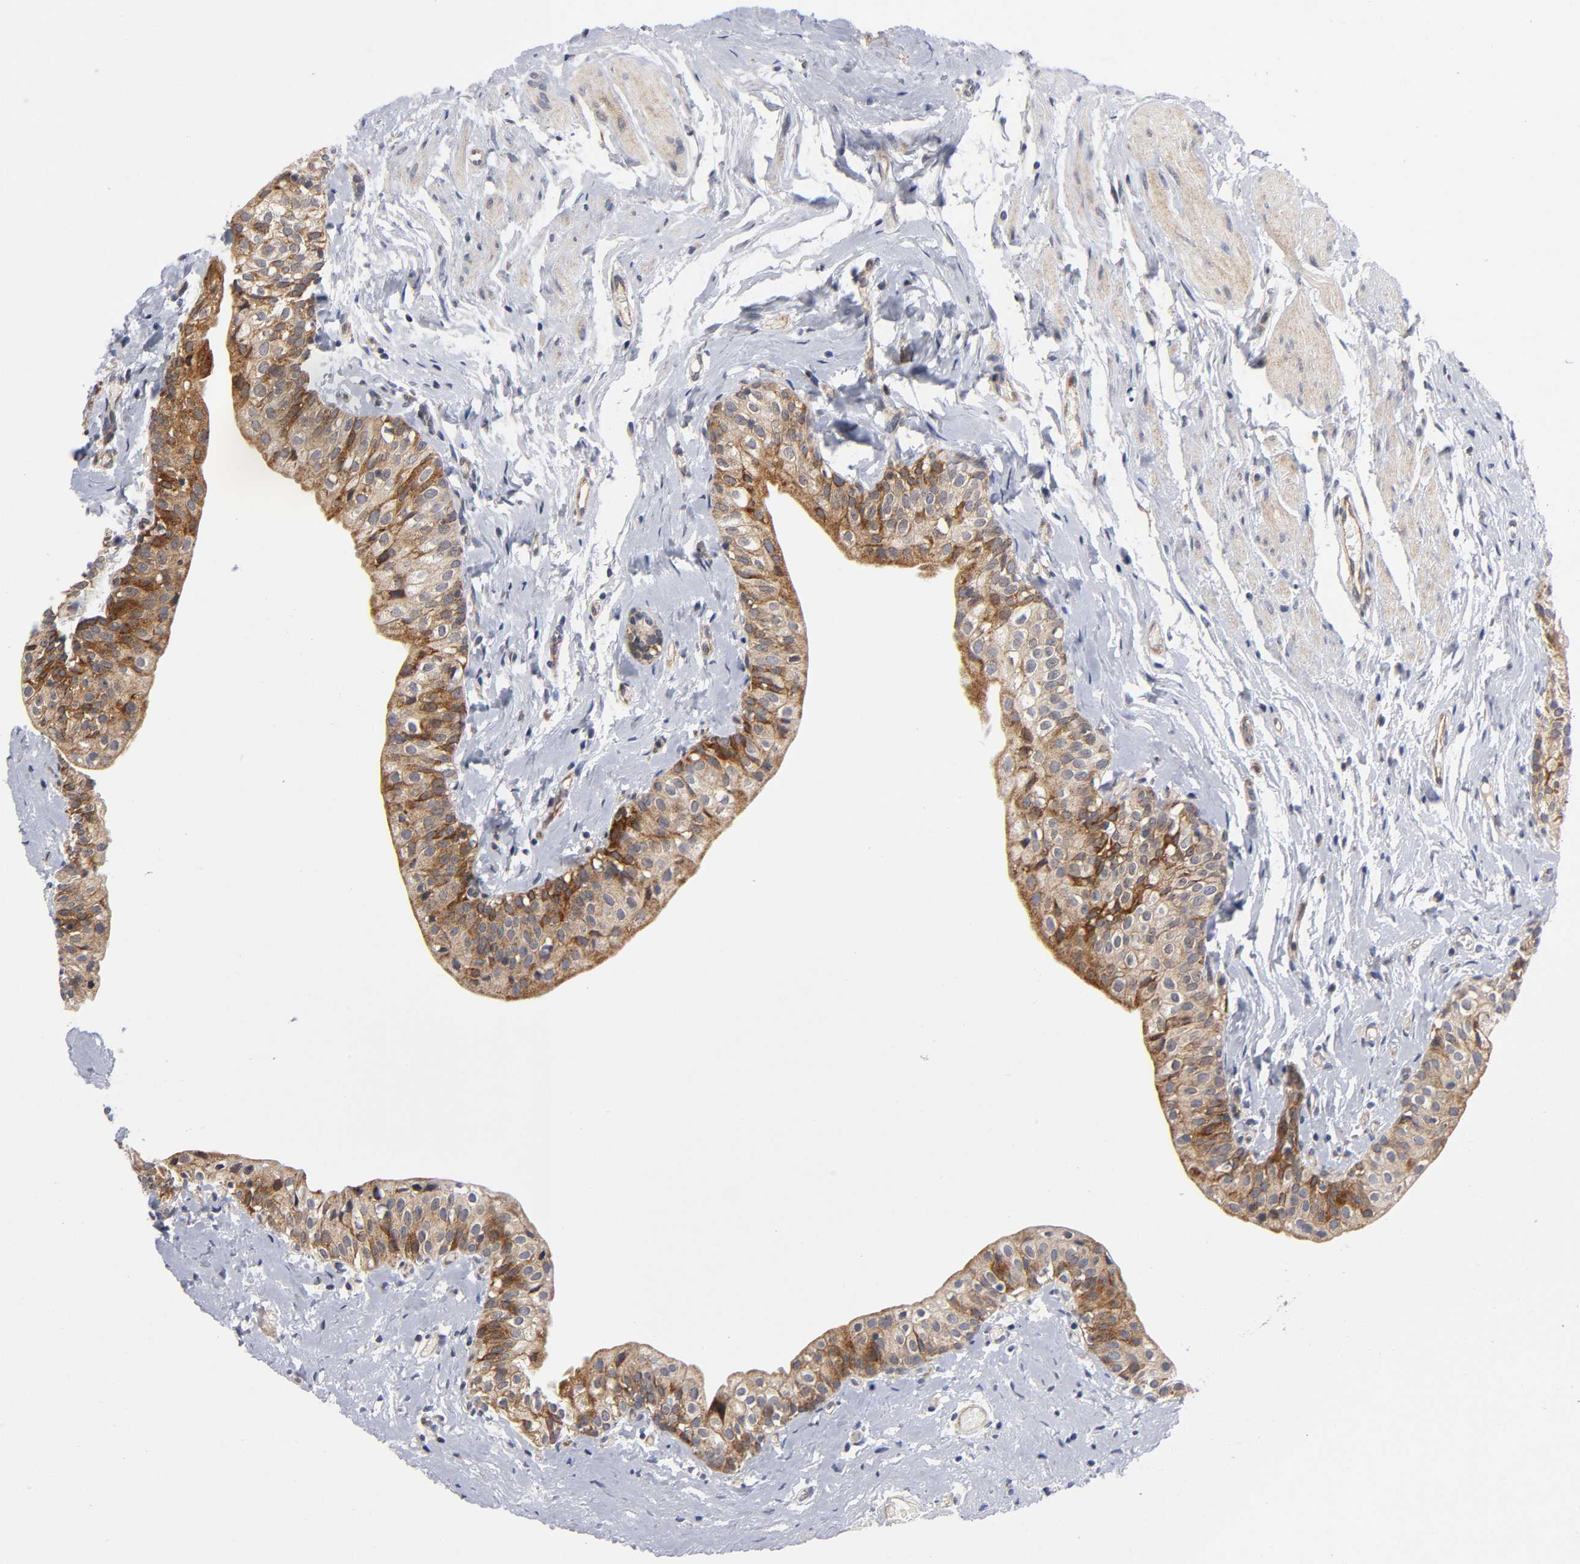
{"staining": {"intensity": "moderate", "quantity": ">75%", "location": "cytoplasmic/membranous"}, "tissue": "urinary bladder", "cell_type": "Urothelial cells", "image_type": "normal", "snomed": [{"axis": "morphology", "description": "Normal tissue, NOS"}, {"axis": "topography", "description": "Urinary bladder"}], "caption": "This histopathology image demonstrates immunohistochemistry staining of normal human urinary bladder, with medium moderate cytoplasmic/membranous staining in about >75% of urothelial cells.", "gene": "EIF5", "patient": {"sex": "male", "age": 59}}